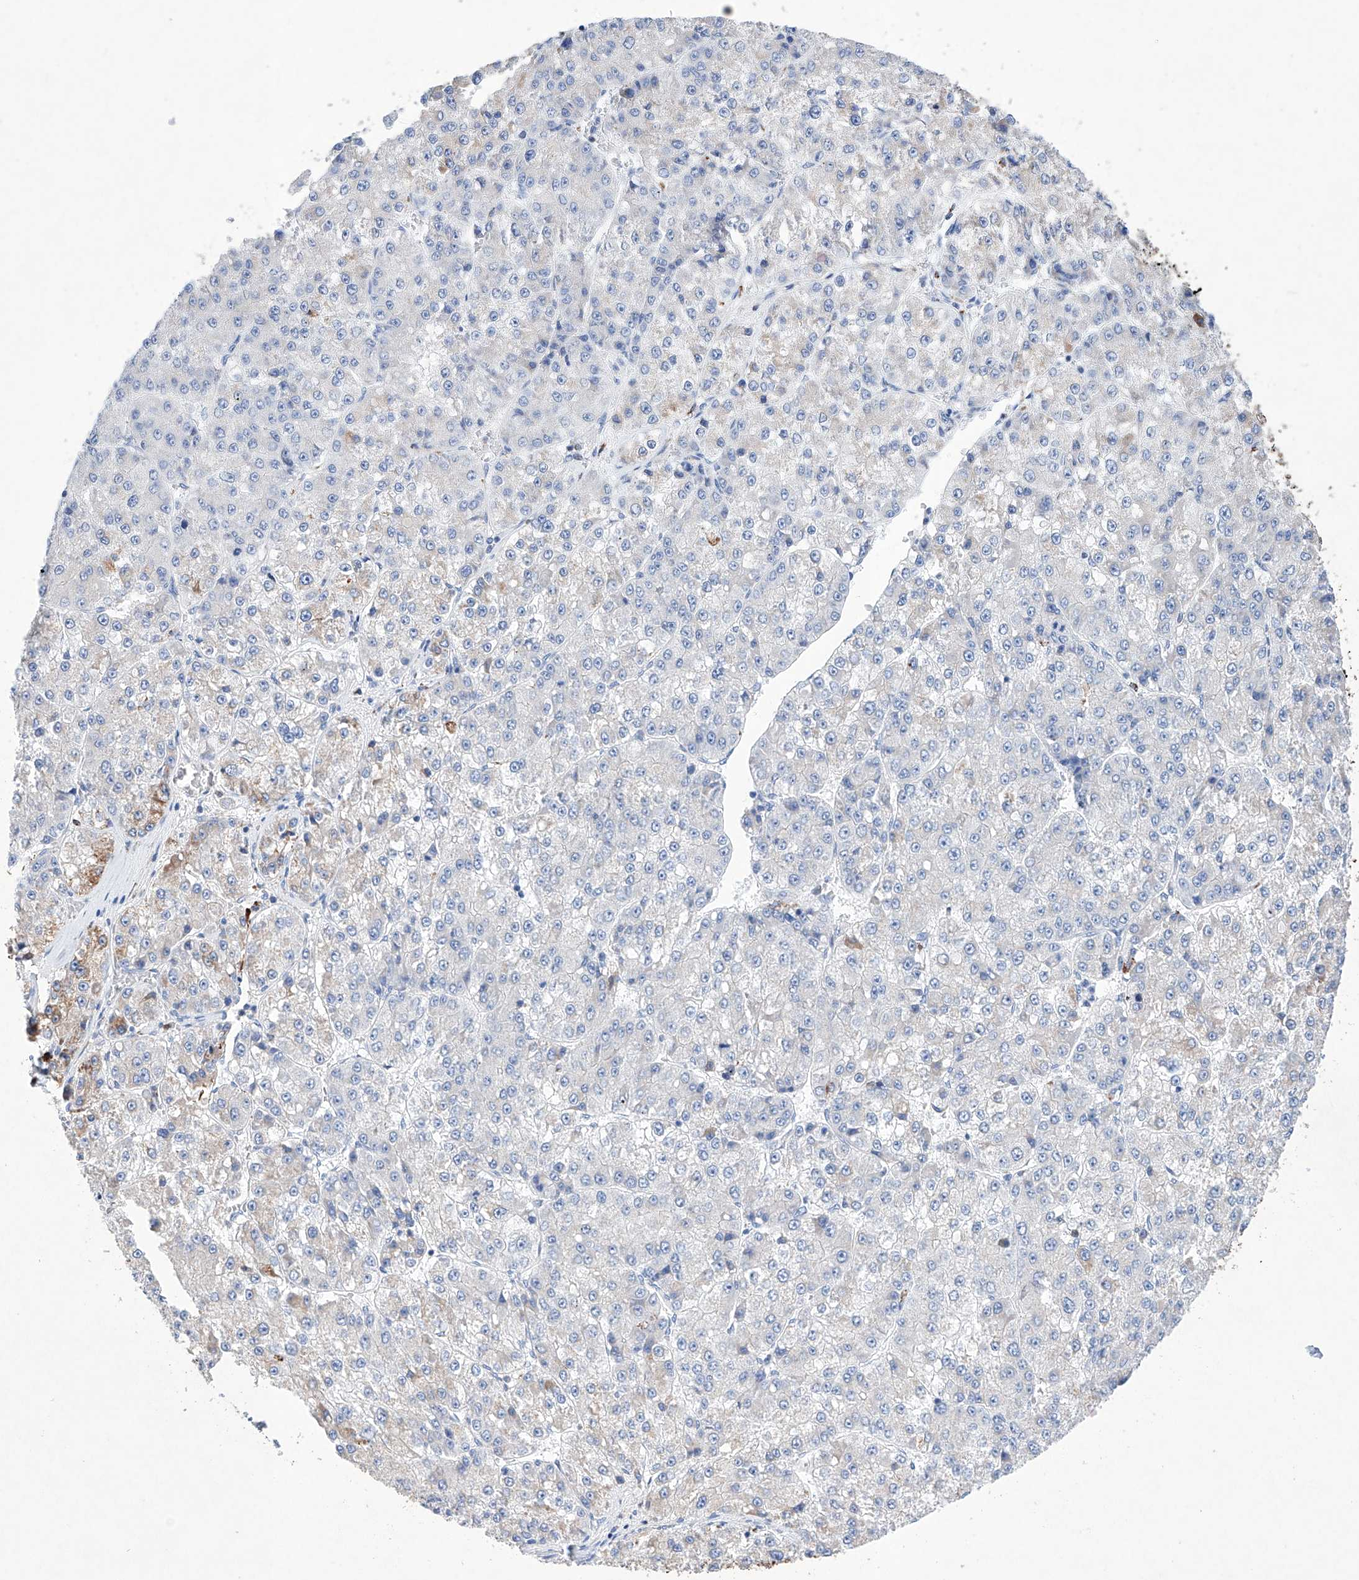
{"staining": {"intensity": "negative", "quantity": "none", "location": "none"}, "tissue": "liver cancer", "cell_type": "Tumor cells", "image_type": "cancer", "snomed": [{"axis": "morphology", "description": "Carcinoma, Hepatocellular, NOS"}, {"axis": "topography", "description": "Liver"}], "caption": "DAB (3,3'-diaminobenzidine) immunohistochemical staining of liver hepatocellular carcinoma demonstrates no significant expression in tumor cells.", "gene": "NRROS", "patient": {"sex": "female", "age": 73}}